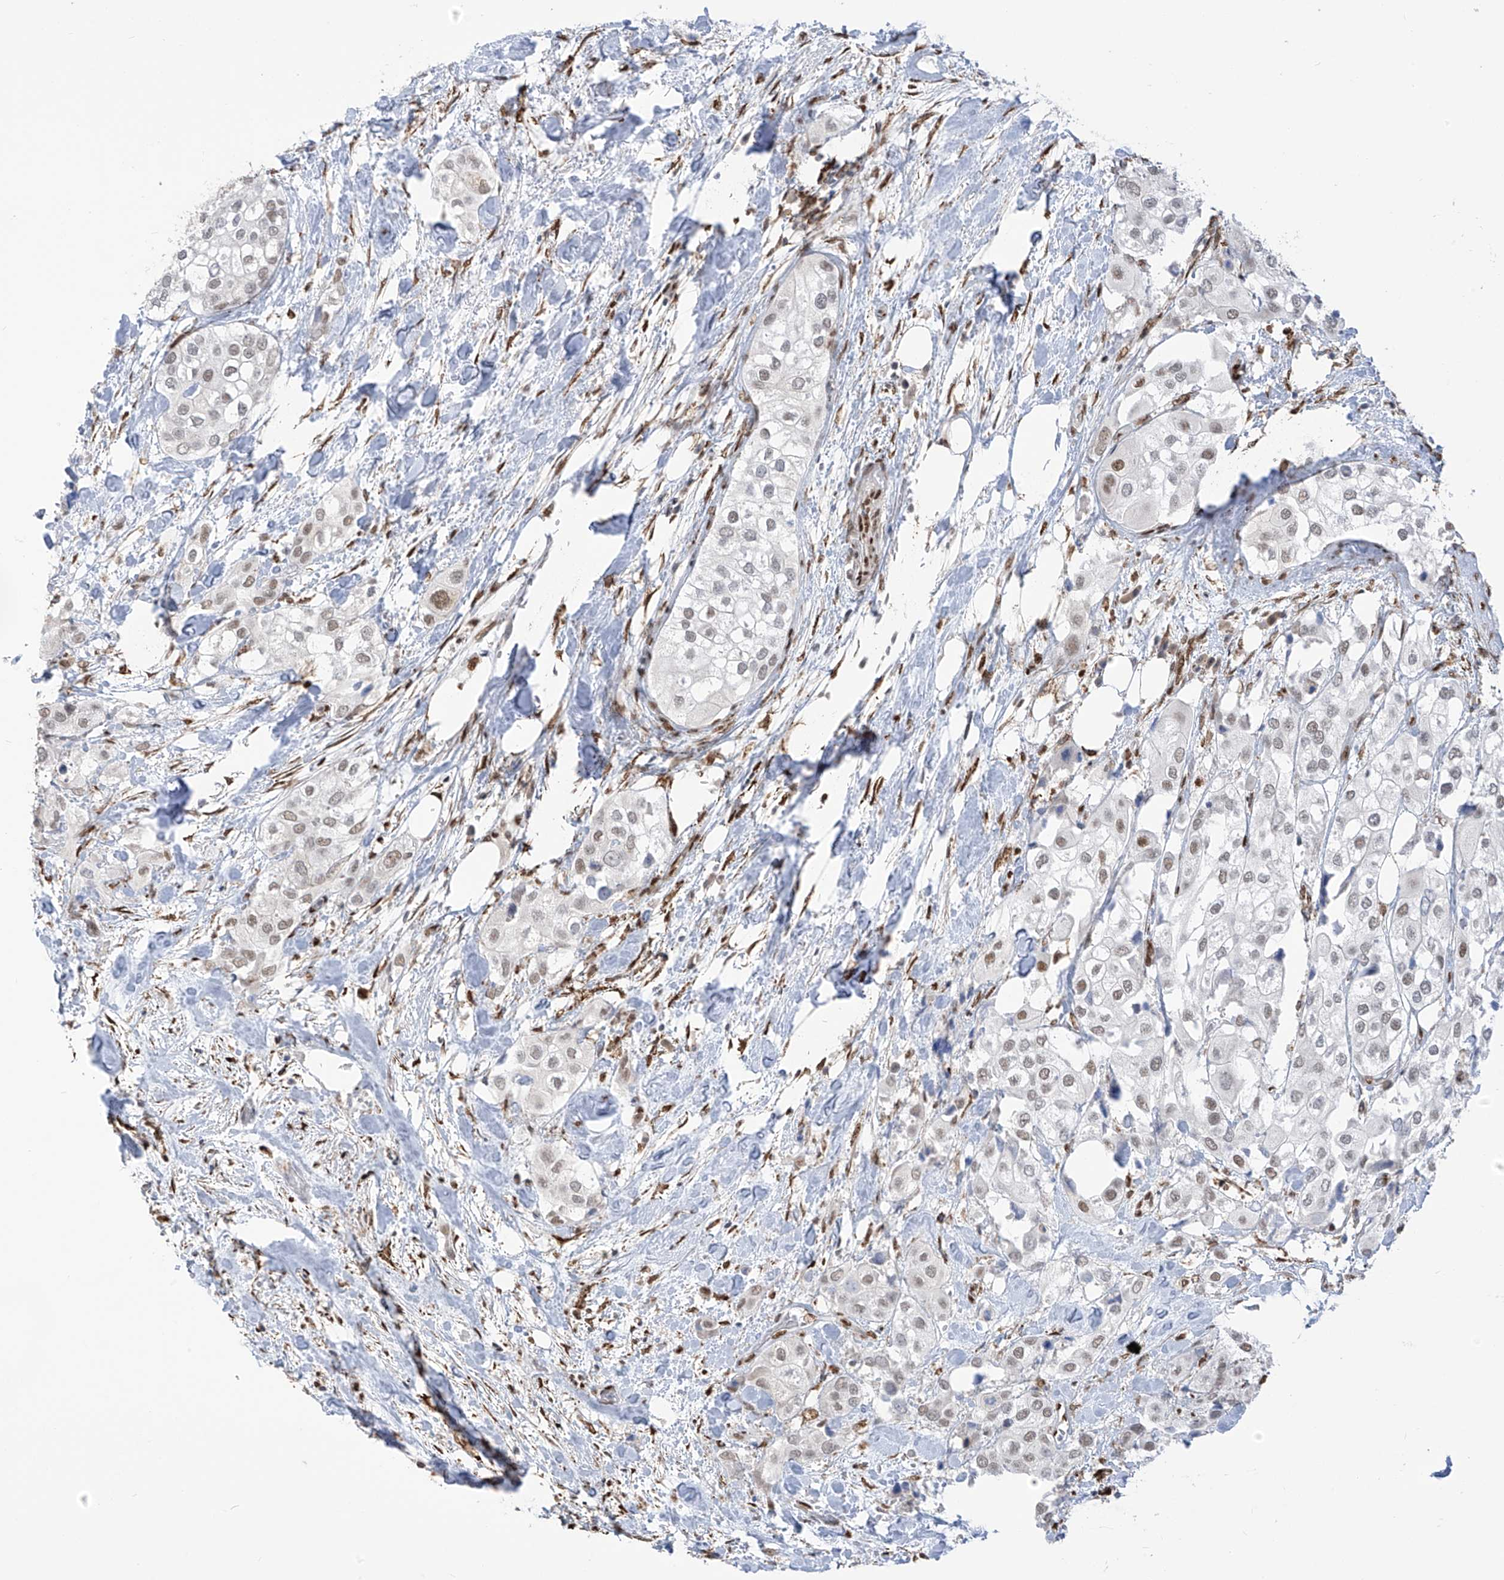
{"staining": {"intensity": "weak", "quantity": "<25%", "location": "nuclear"}, "tissue": "urothelial cancer", "cell_type": "Tumor cells", "image_type": "cancer", "snomed": [{"axis": "morphology", "description": "Urothelial carcinoma, High grade"}, {"axis": "topography", "description": "Urinary bladder"}], "caption": "Immunohistochemistry photomicrograph of urothelial carcinoma (high-grade) stained for a protein (brown), which shows no expression in tumor cells.", "gene": "PM20D2", "patient": {"sex": "male", "age": 64}}